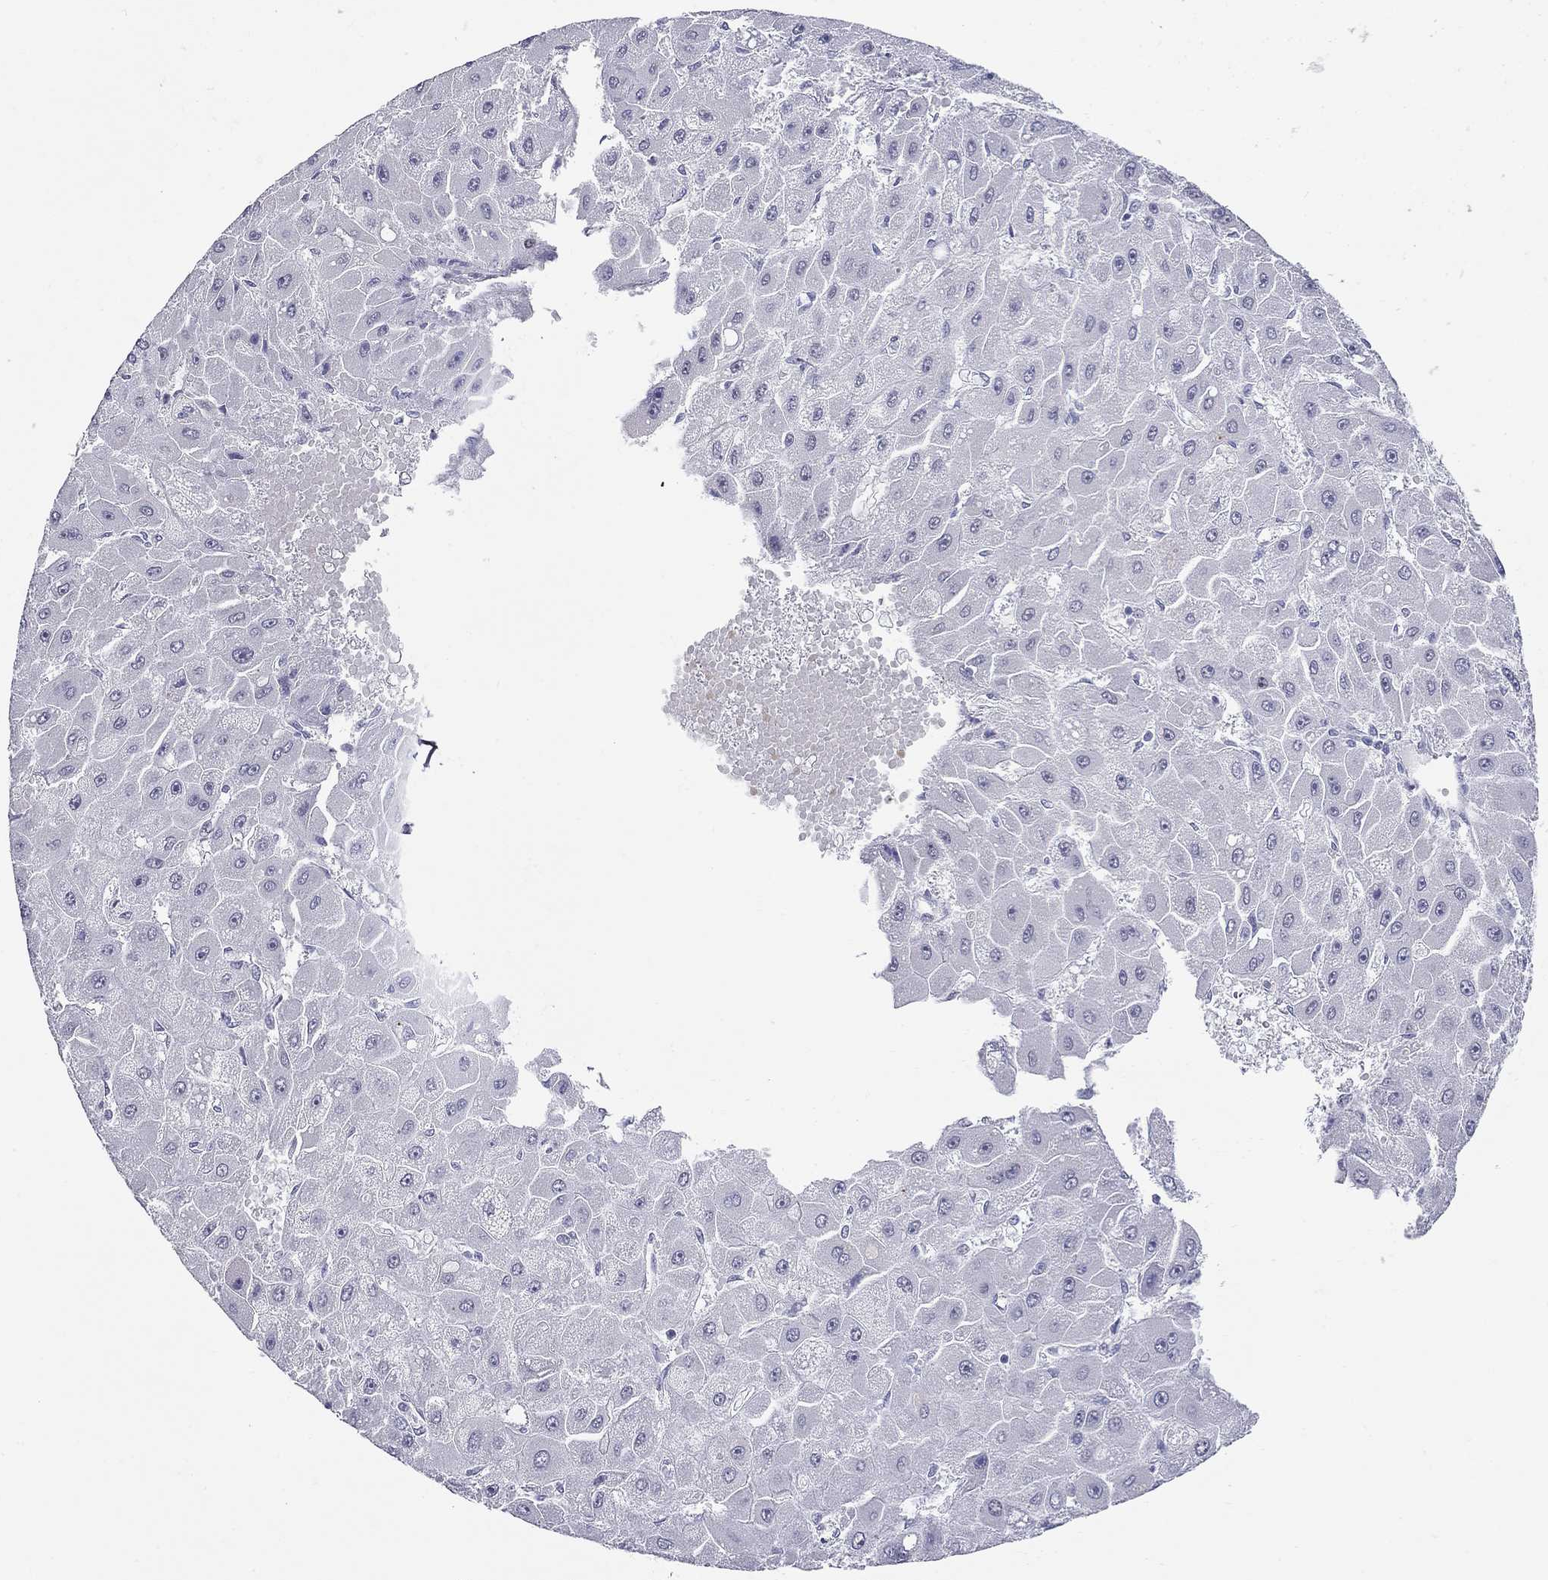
{"staining": {"intensity": "negative", "quantity": "none", "location": "none"}, "tissue": "liver cancer", "cell_type": "Tumor cells", "image_type": "cancer", "snomed": [{"axis": "morphology", "description": "Carcinoma, Hepatocellular, NOS"}, {"axis": "topography", "description": "Liver"}], "caption": "Immunohistochemistry (IHC) image of neoplastic tissue: hepatocellular carcinoma (liver) stained with DAB (3,3'-diaminobenzidine) reveals no significant protein staining in tumor cells.", "gene": "C8orf88", "patient": {"sex": "female", "age": 25}}